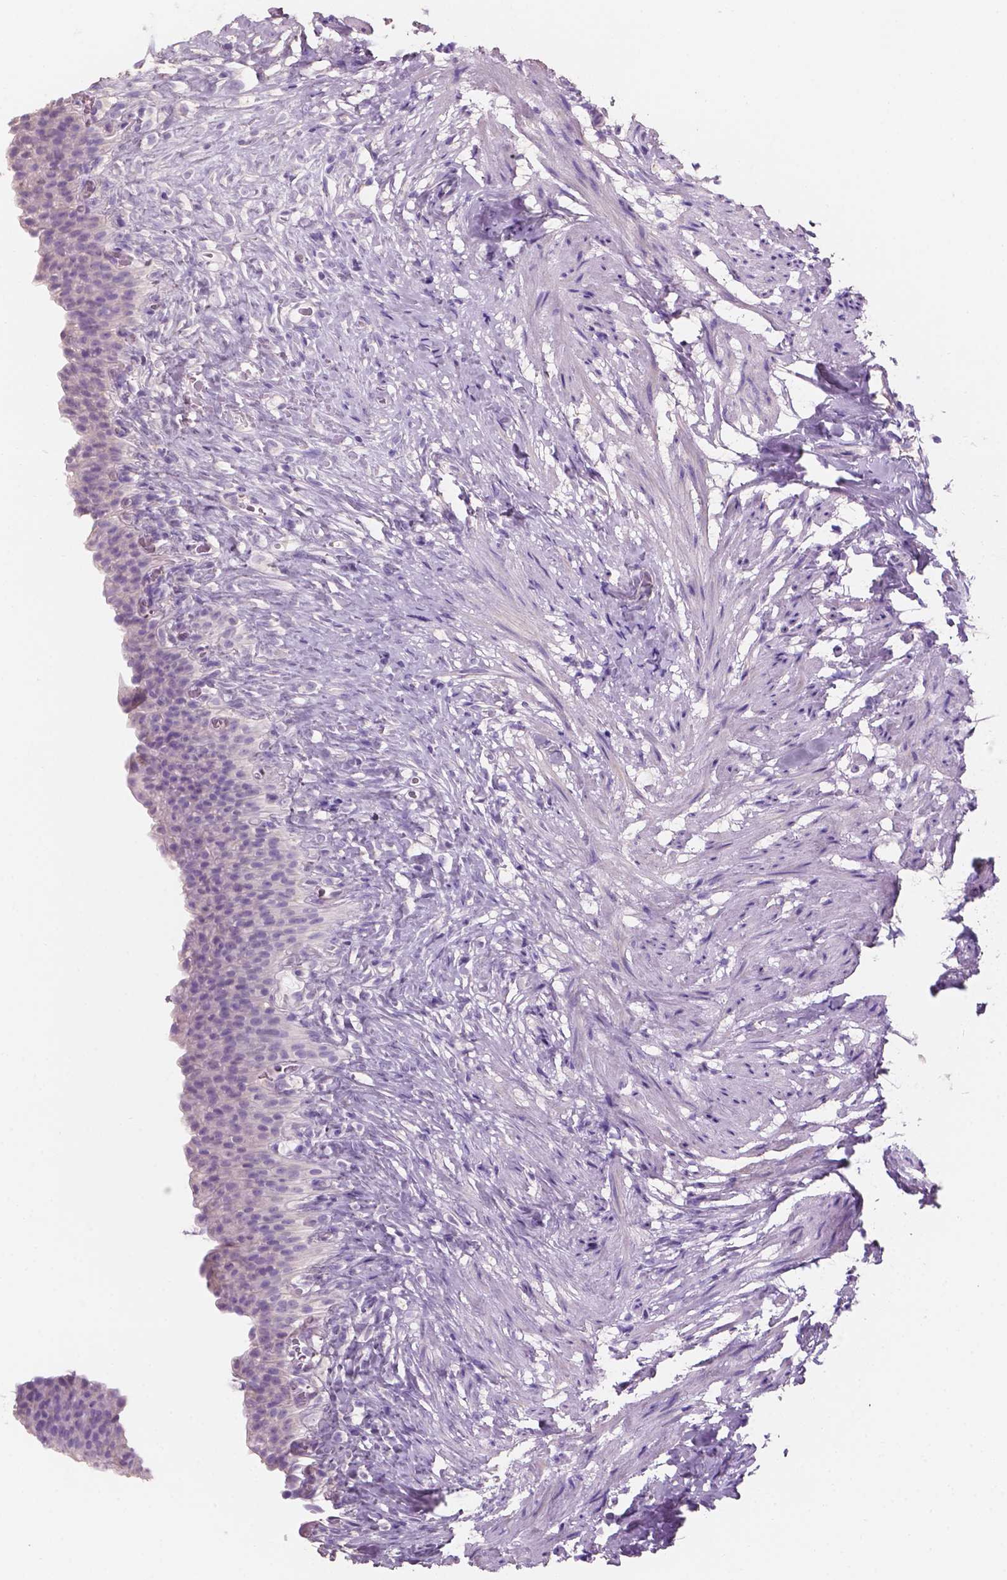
{"staining": {"intensity": "negative", "quantity": "none", "location": "none"}, "tissue": "urinary bladder", "cell_type": "Urothelial cells", "image_type": "normal", "snomed": [{"axis": "morphology", "description": "Normal tissue, NOS"}, {"axis": "topography", "description": "Urinary bladder"}, {"axis": "topography", "description": "Prostate"}], "caption": "Photomicrograph shows no protein positivity in urothelial cells of benign urinary bladder. The staining is performed using DAB brown chromogen with nuclei counter-stained in using hematoxylin.", "gene": "SBSN", "patient": {"sex": "male", "age": 76}}